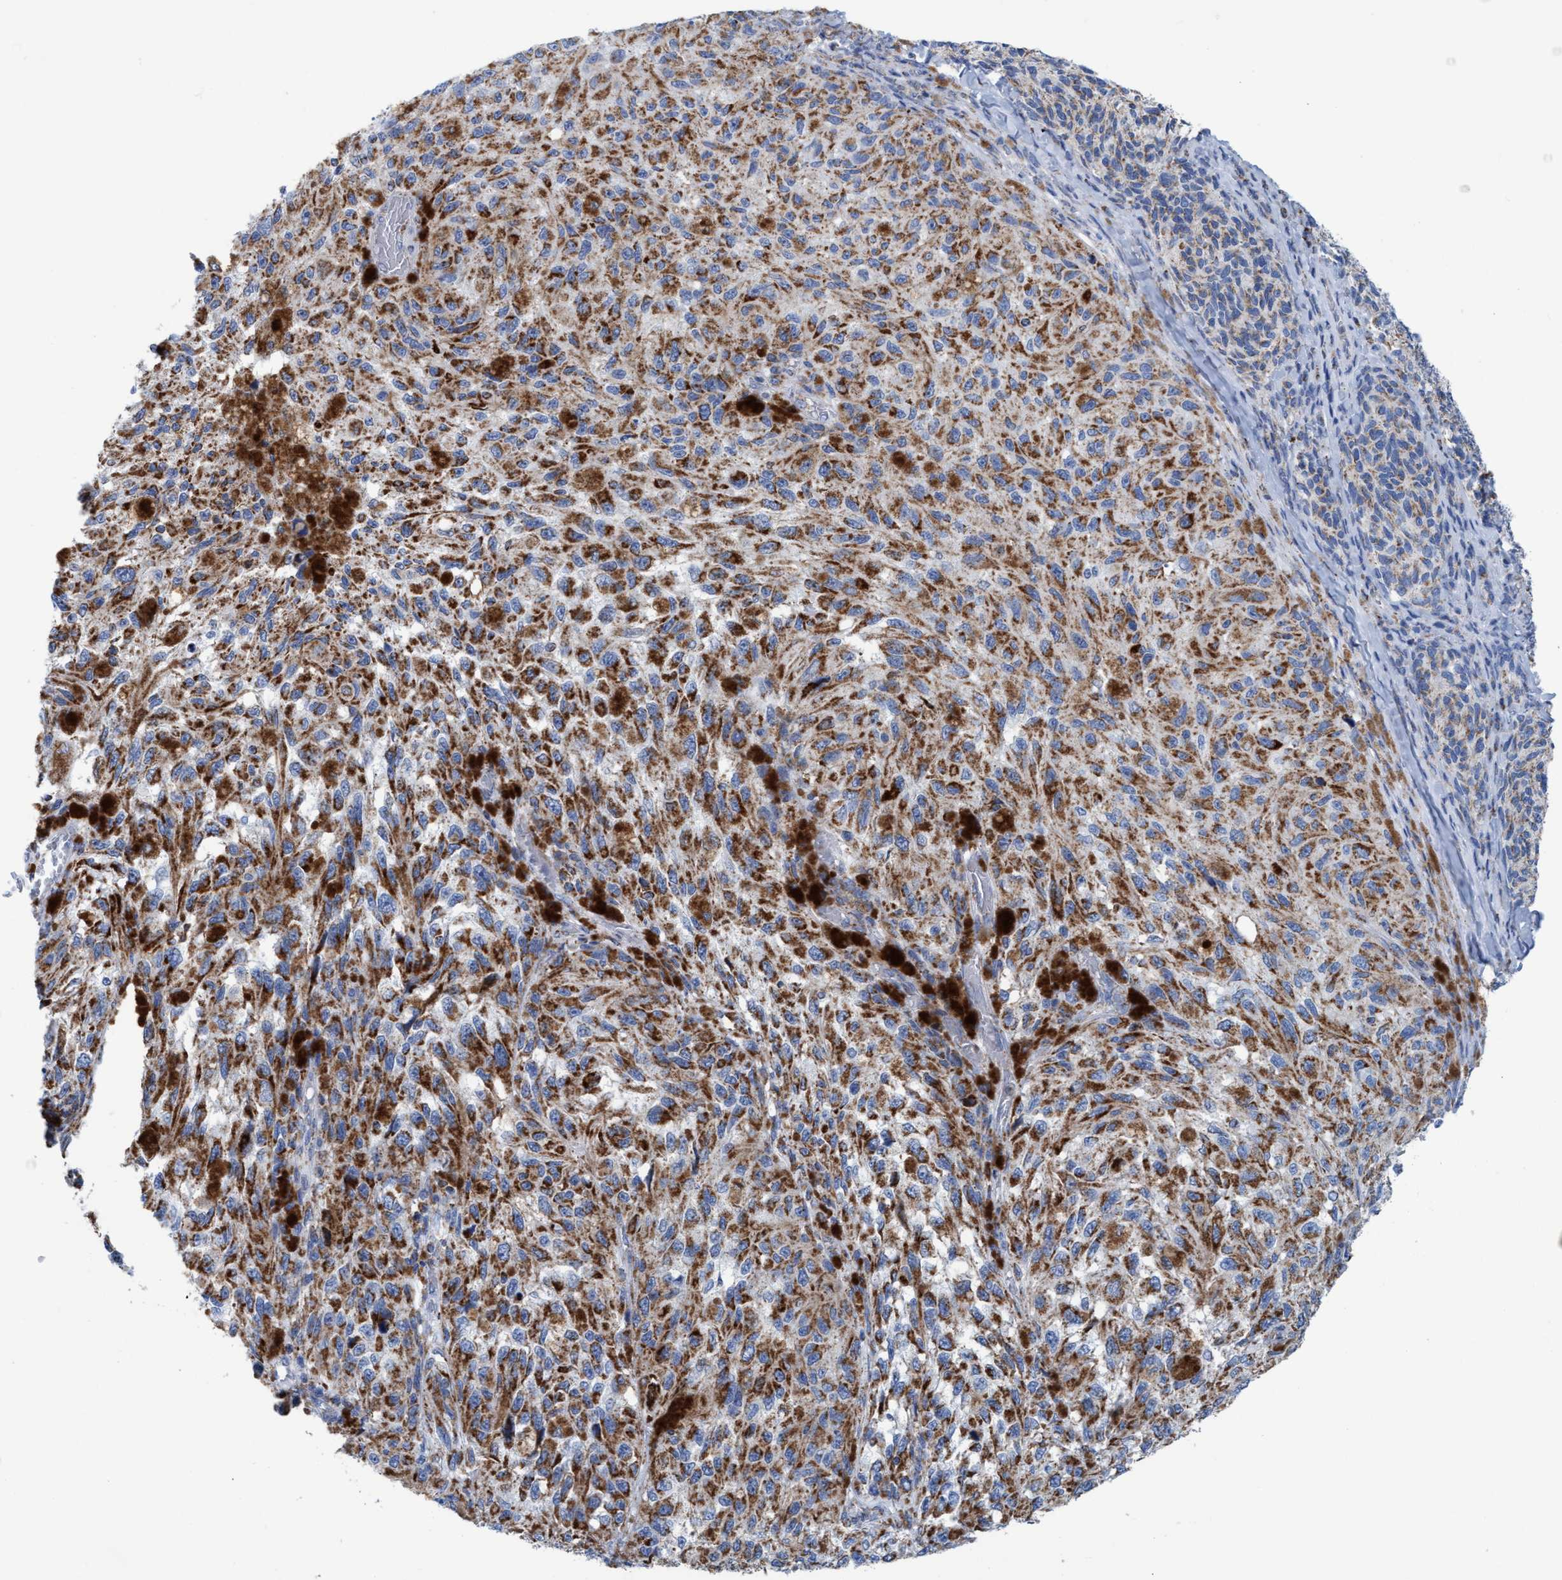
{"staining": {"intensity": "moderate", "quantity": ">75%", "location": "cytoplasmic/membranous"}, "tissue": "melanoma", "cell_type": "Tumor cells", "image_type": "cancer", "snomed": [{"axis": "morphology", "description": "Malignant melanoma, NOS"}, {"axis": "topography", "description": "Skin"}], "caption": "Protein expression by IHC shows moderate cytoplasmic/membranous positivity in approximately >75% of tumor cells in melanoma.", "gene": "GGA3", "patient": {"sex": "female", "age": 73}}